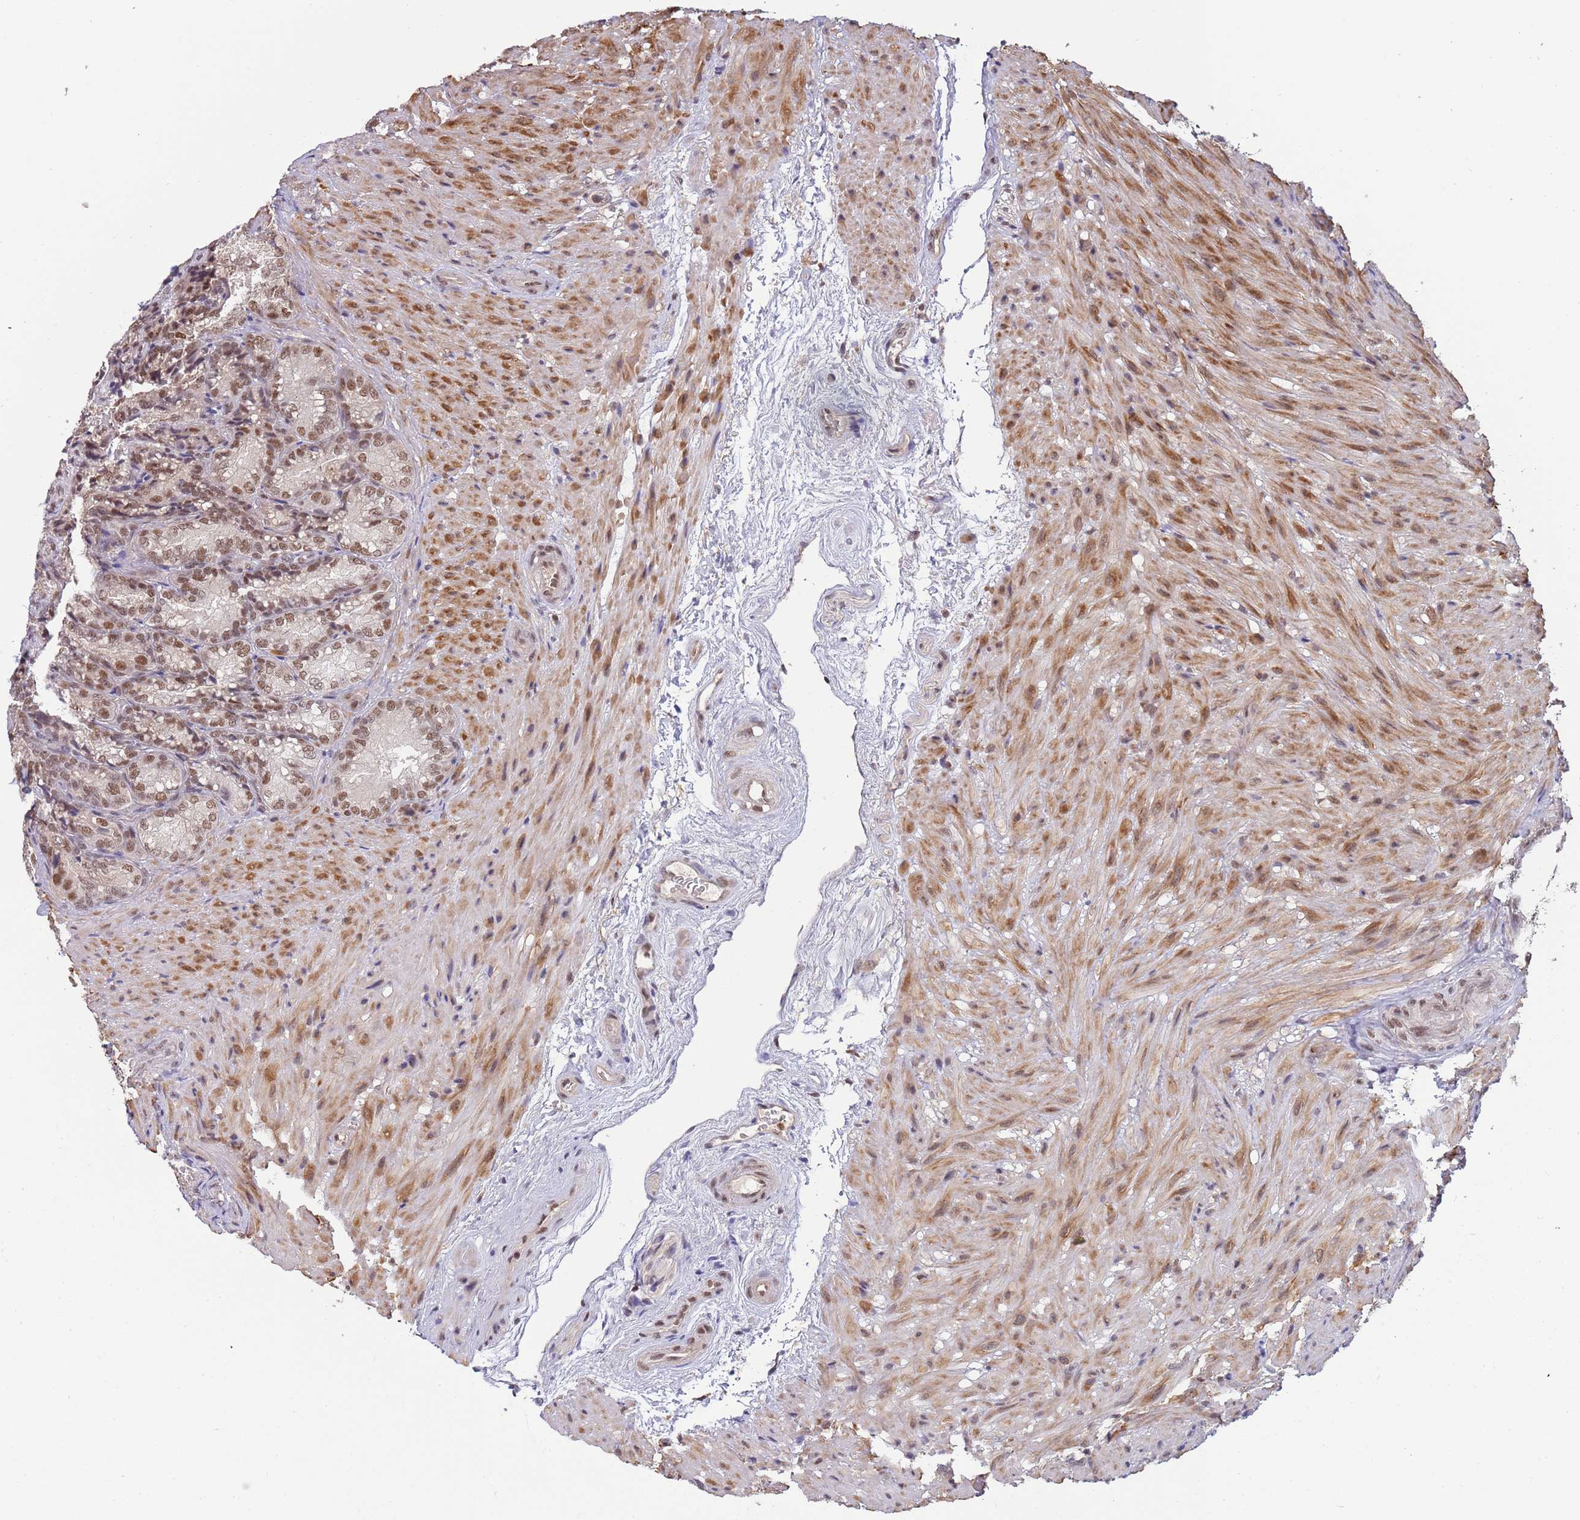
{"staining": {"intensity": "moderate", "quantity": ">75%", "location": "nuclear"}, "tissue": "seminal vesicle", "cell_type": "Glandular cells", "image_type": "normal", "snomed": [{"axis": "morphology", "description": "Normal tissue, NOS"}, {"axis": "topography", "description": "Seminal veicle"}], "caption": "IHC image of benign human seminal vesicle stained for a protein (brown), which shows medium levels of moderate nuclear expression in about >75% of glandular cells.", "gene": "ZBTB7A", "patient": {"sex": "male", "age": 58}}